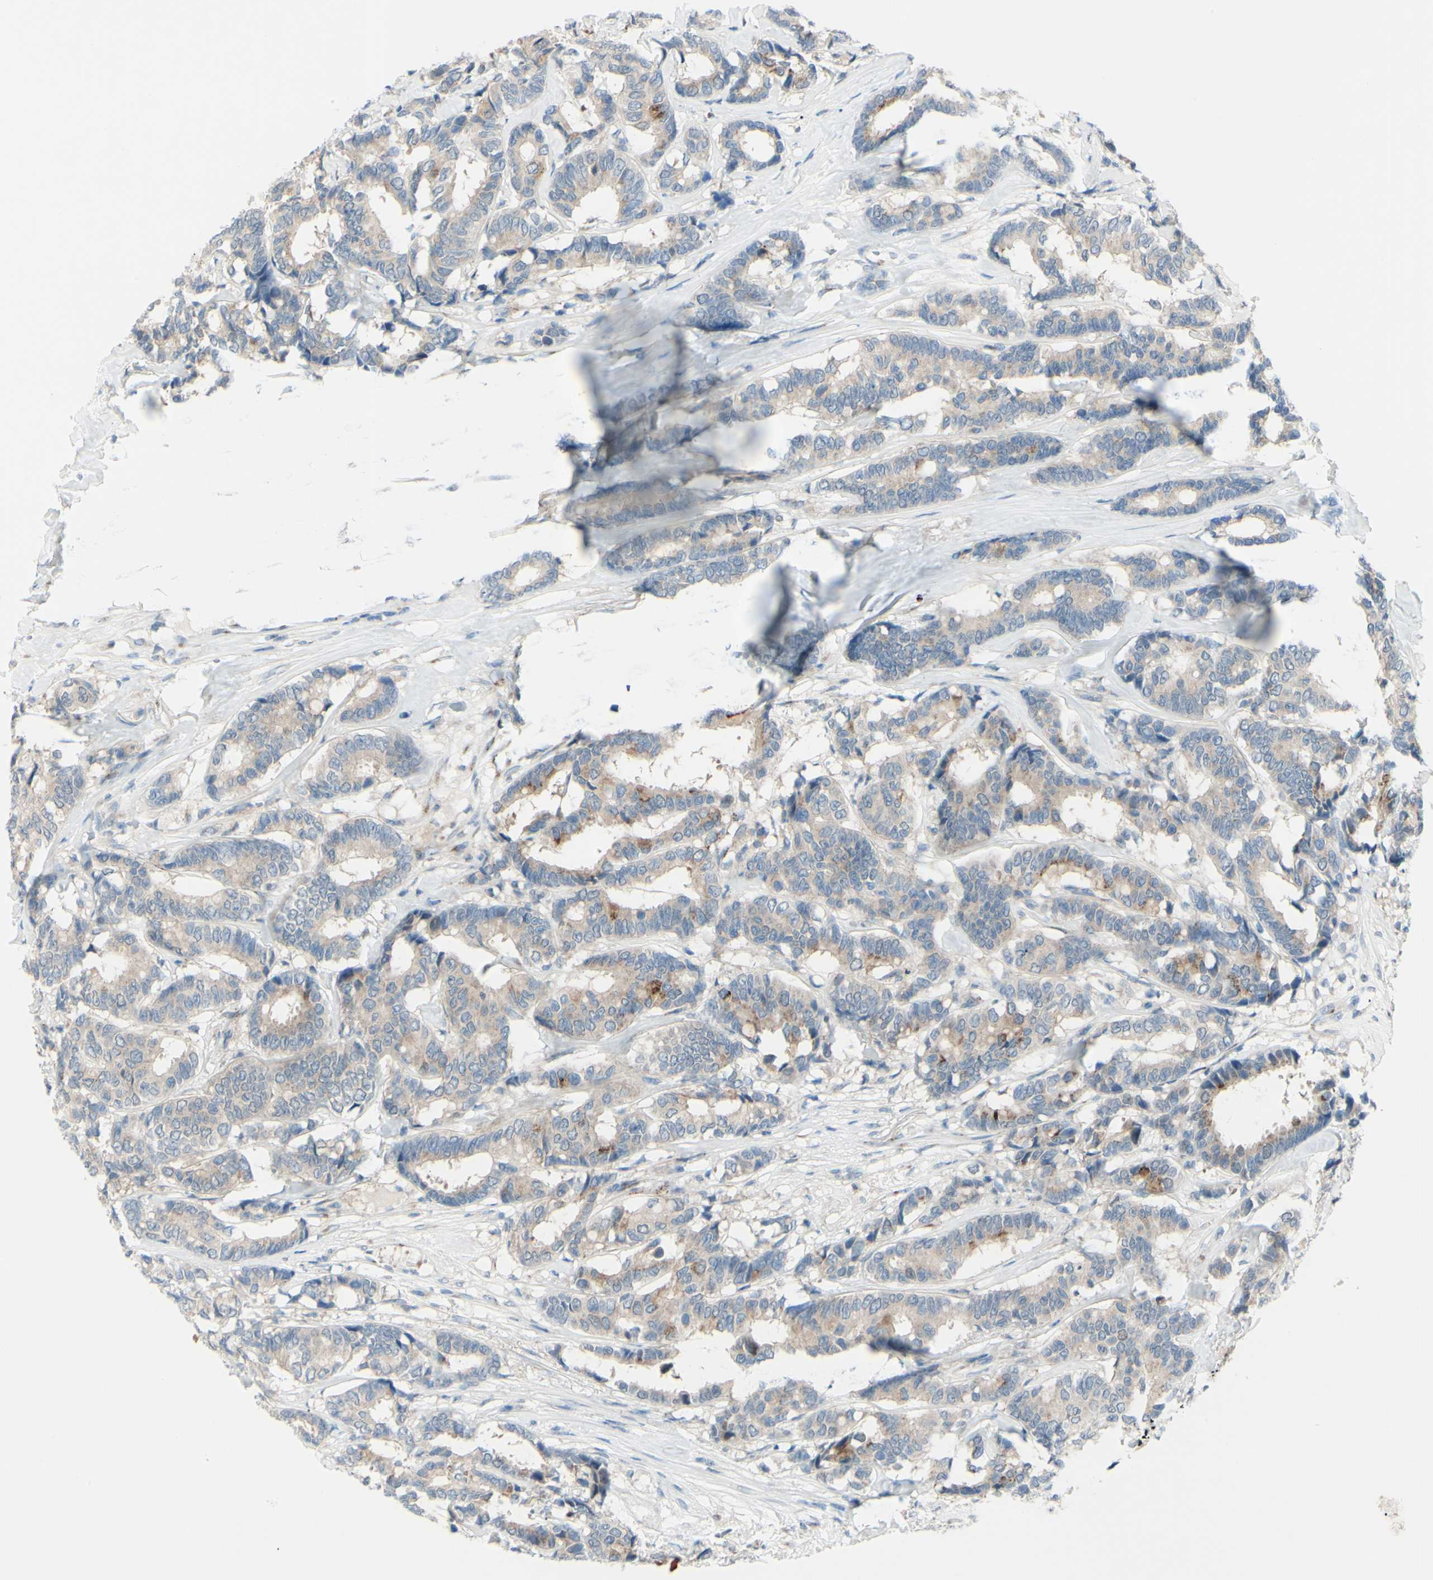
{"staining": {"intensity": "weak", "quantity": "25%-75%", "location": "cytoplasmic/membranous"}, "tissue": "breast cancer", "cell_type": "Tumor cells", "image_type": "cancer", "snomed": [{"axis": "morphology", "description": "Duct carcinoma"}, {"axis": "topography", "description": "Breast"}], "caption": "The micrograph shows a brown stain indicating the presence of a protein in the cytoplasmic/membranous of tumor cells in breast cancer (infiltrating ductal carcinoma).", "gene": "B4GALT1", "patient": {"sex": "female", "age": 87}}